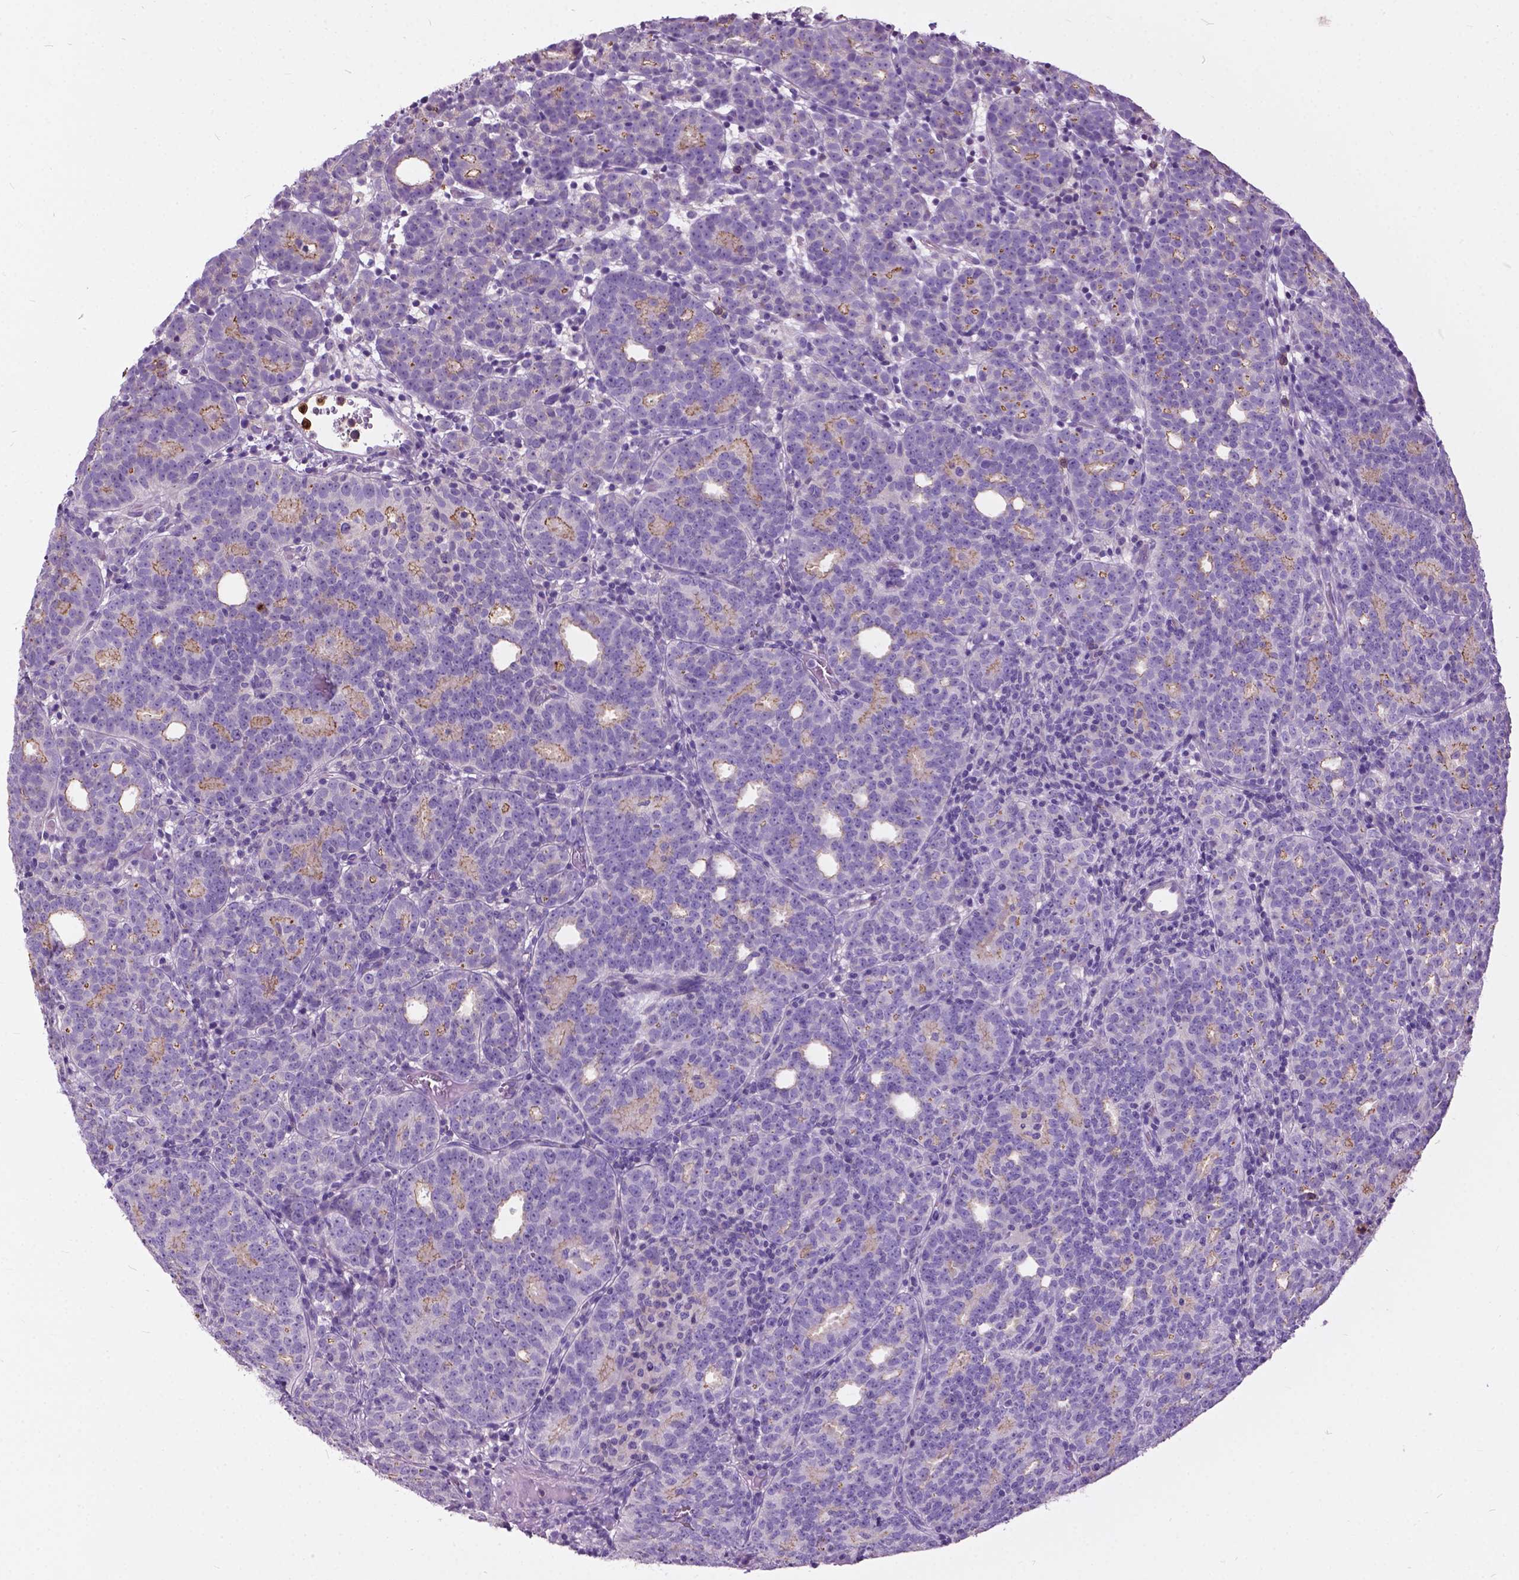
{"staining": {"intensity": "moderate", "quantity": "<25%", "location": "cytoplasmic/membranous"}, "tissue": "prostate cancer", "cell_type": "Tumor cells", "image_type": "cancer", "snomed": [{"axis": "morphology", "description": "Adenocarcinoma, High grade"}, {"axis": "topography", "description": "Prostate"}], "caption": "About <25% of tumor cells in prostate cancer reveal moderate cytoplasmic/membranous protein positivity as visualized by brown immunohistochemical staining.", "gene": "PRR35", "patient": {"sex": "male", "age": 53}}